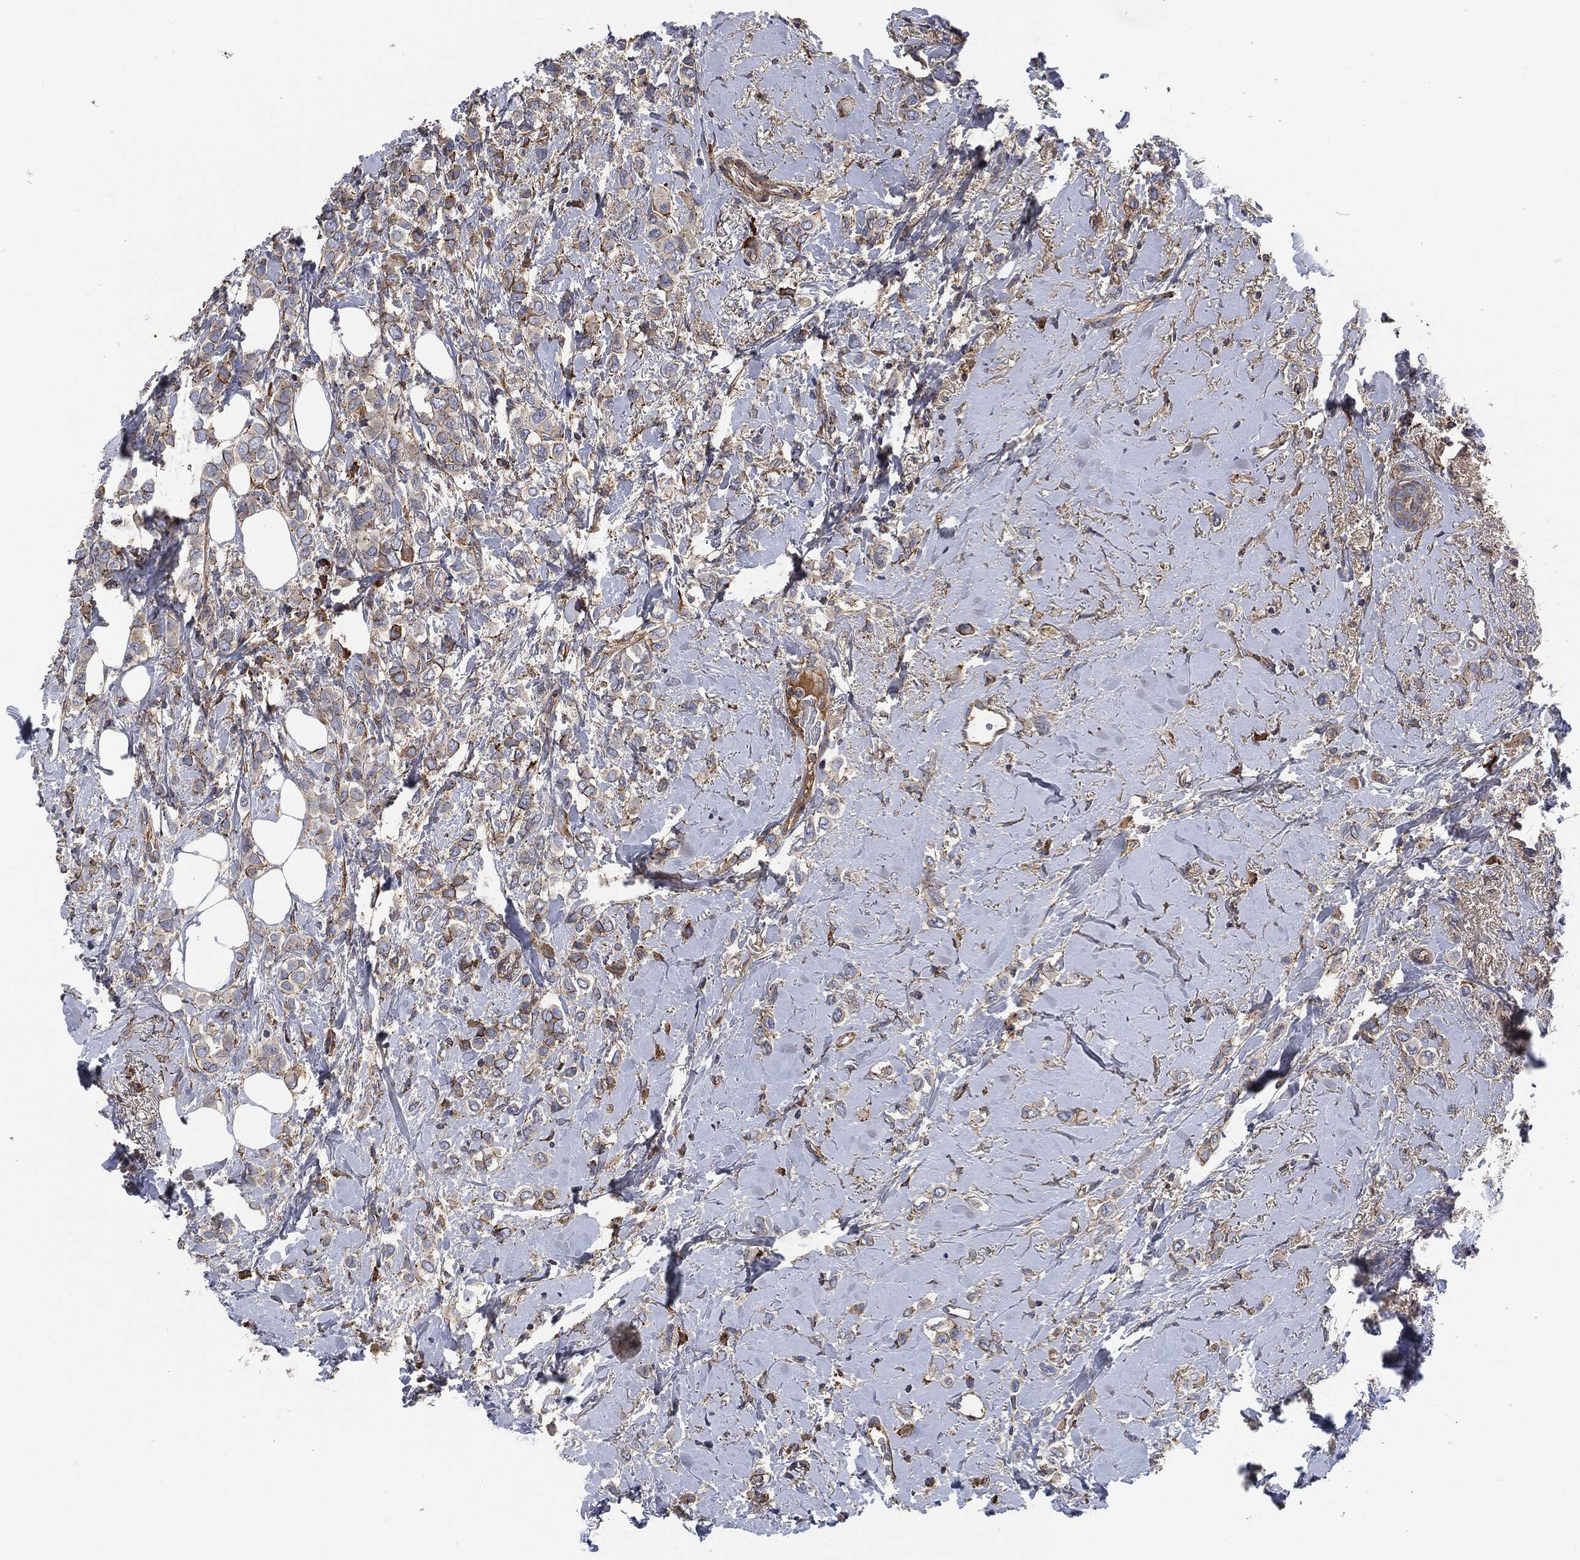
{"staining": {"intensity": "strong", "quantity": "<25%", "location": "cytoplasmic/membranous"}, "tissue": "breast cancer", "cell_type": "Tumor cells", "image_type": "cancer", "snomed": [{"axis": "morphology", "description": "Lobular carcinoma"}, {"axis": "topography", "description": "Breast"}], "caption": "Tumor cells display medium levels of strong cytoplasmic/membranous staining in about <25% of cells in human breast cancer.", "gene": "LGALS9", "patient": {"sex": "female", "age": 66}}